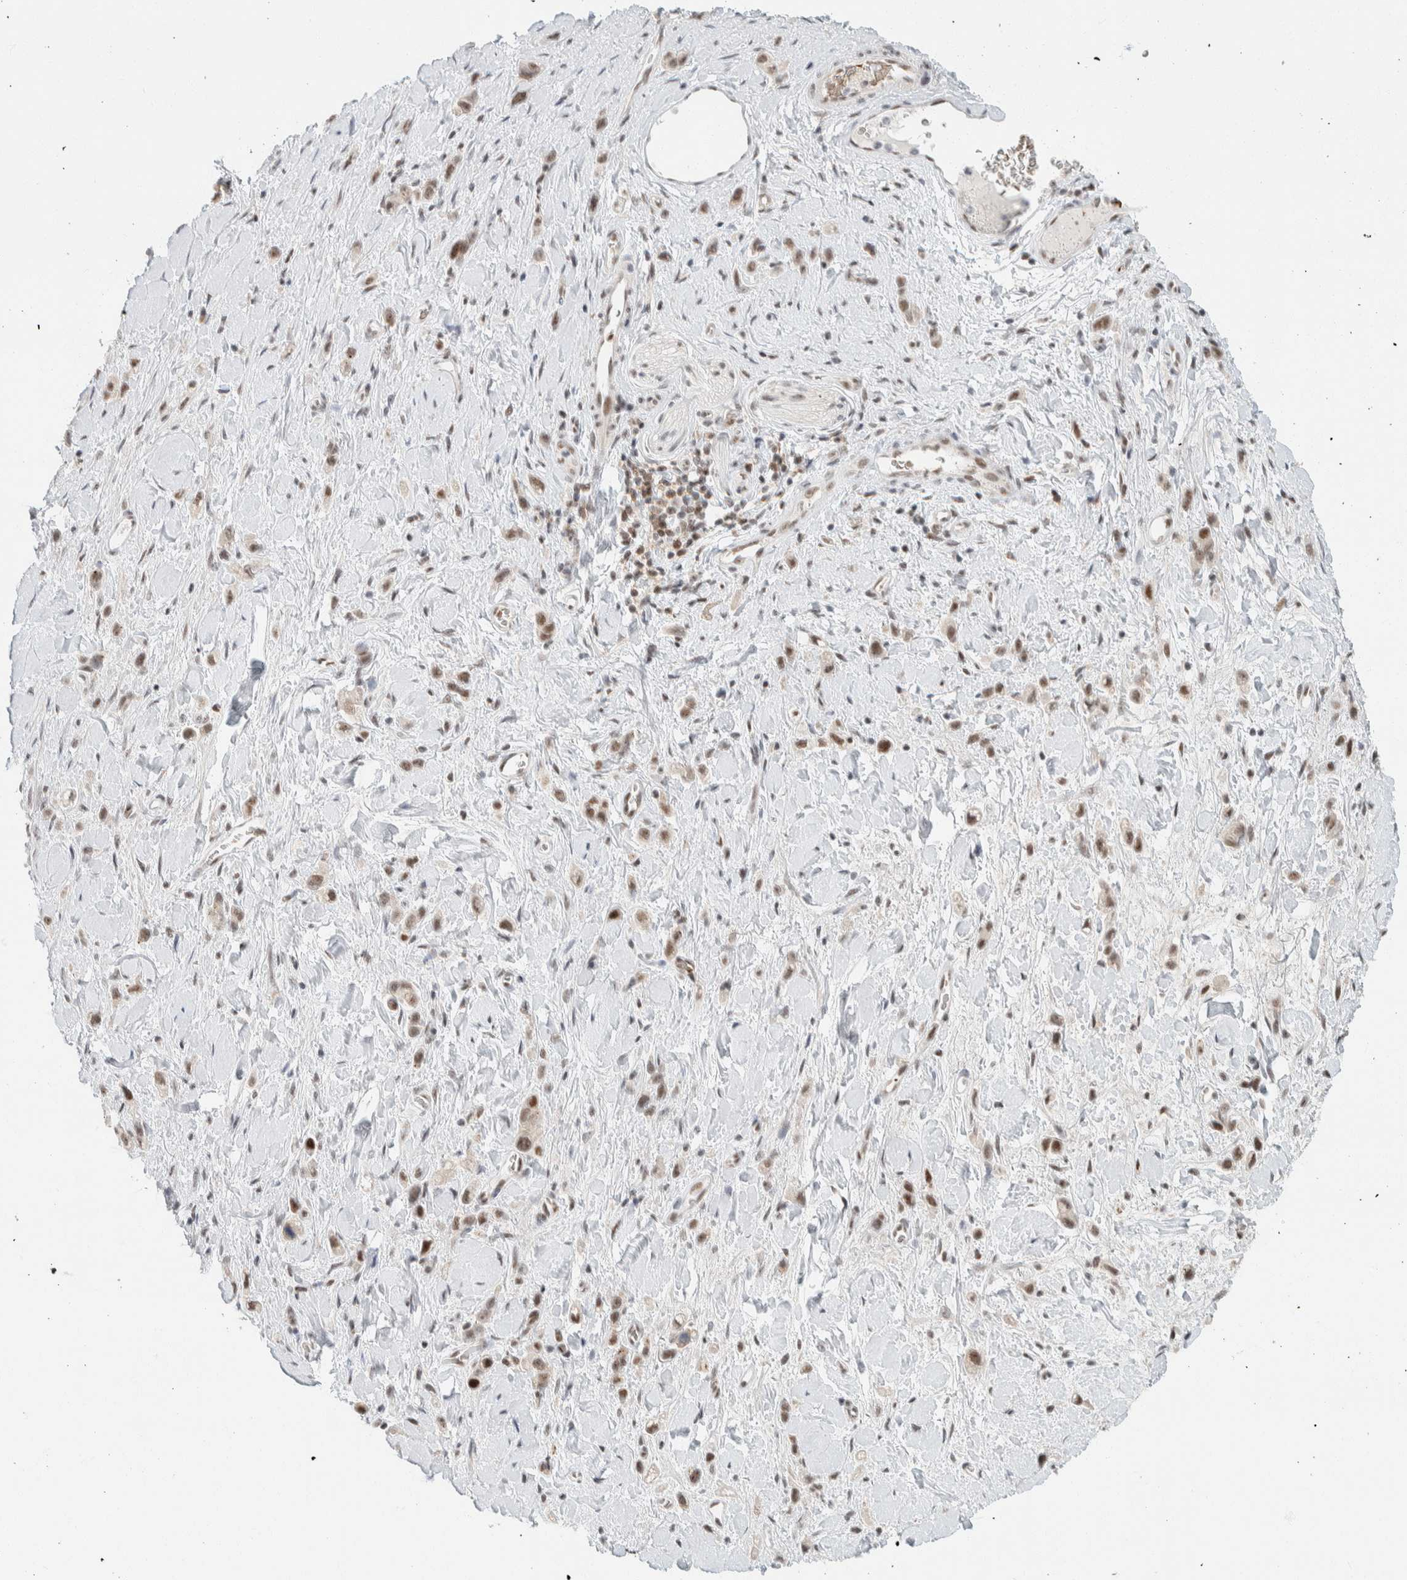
{"staining": {"intensity": "moderate", "quantity": "<25%", "location": "nuclear"}, "tissue": "stomach cancer", "cell_type": "Tumor cells", "image_type": "cancer", "snomed": [{"axis": "morphology", "description": "Adenocarcinoma, NOS"}, {"axis": "topography", "description": "Stomach"}], "caption": "Human stomach cancer stained for a protein (brown) displays moderate nuclear positive positivity in approximately <25% of tumor cells.", "gene": "ZBTB2", "patient": {"sex": "female", "age": 65}}